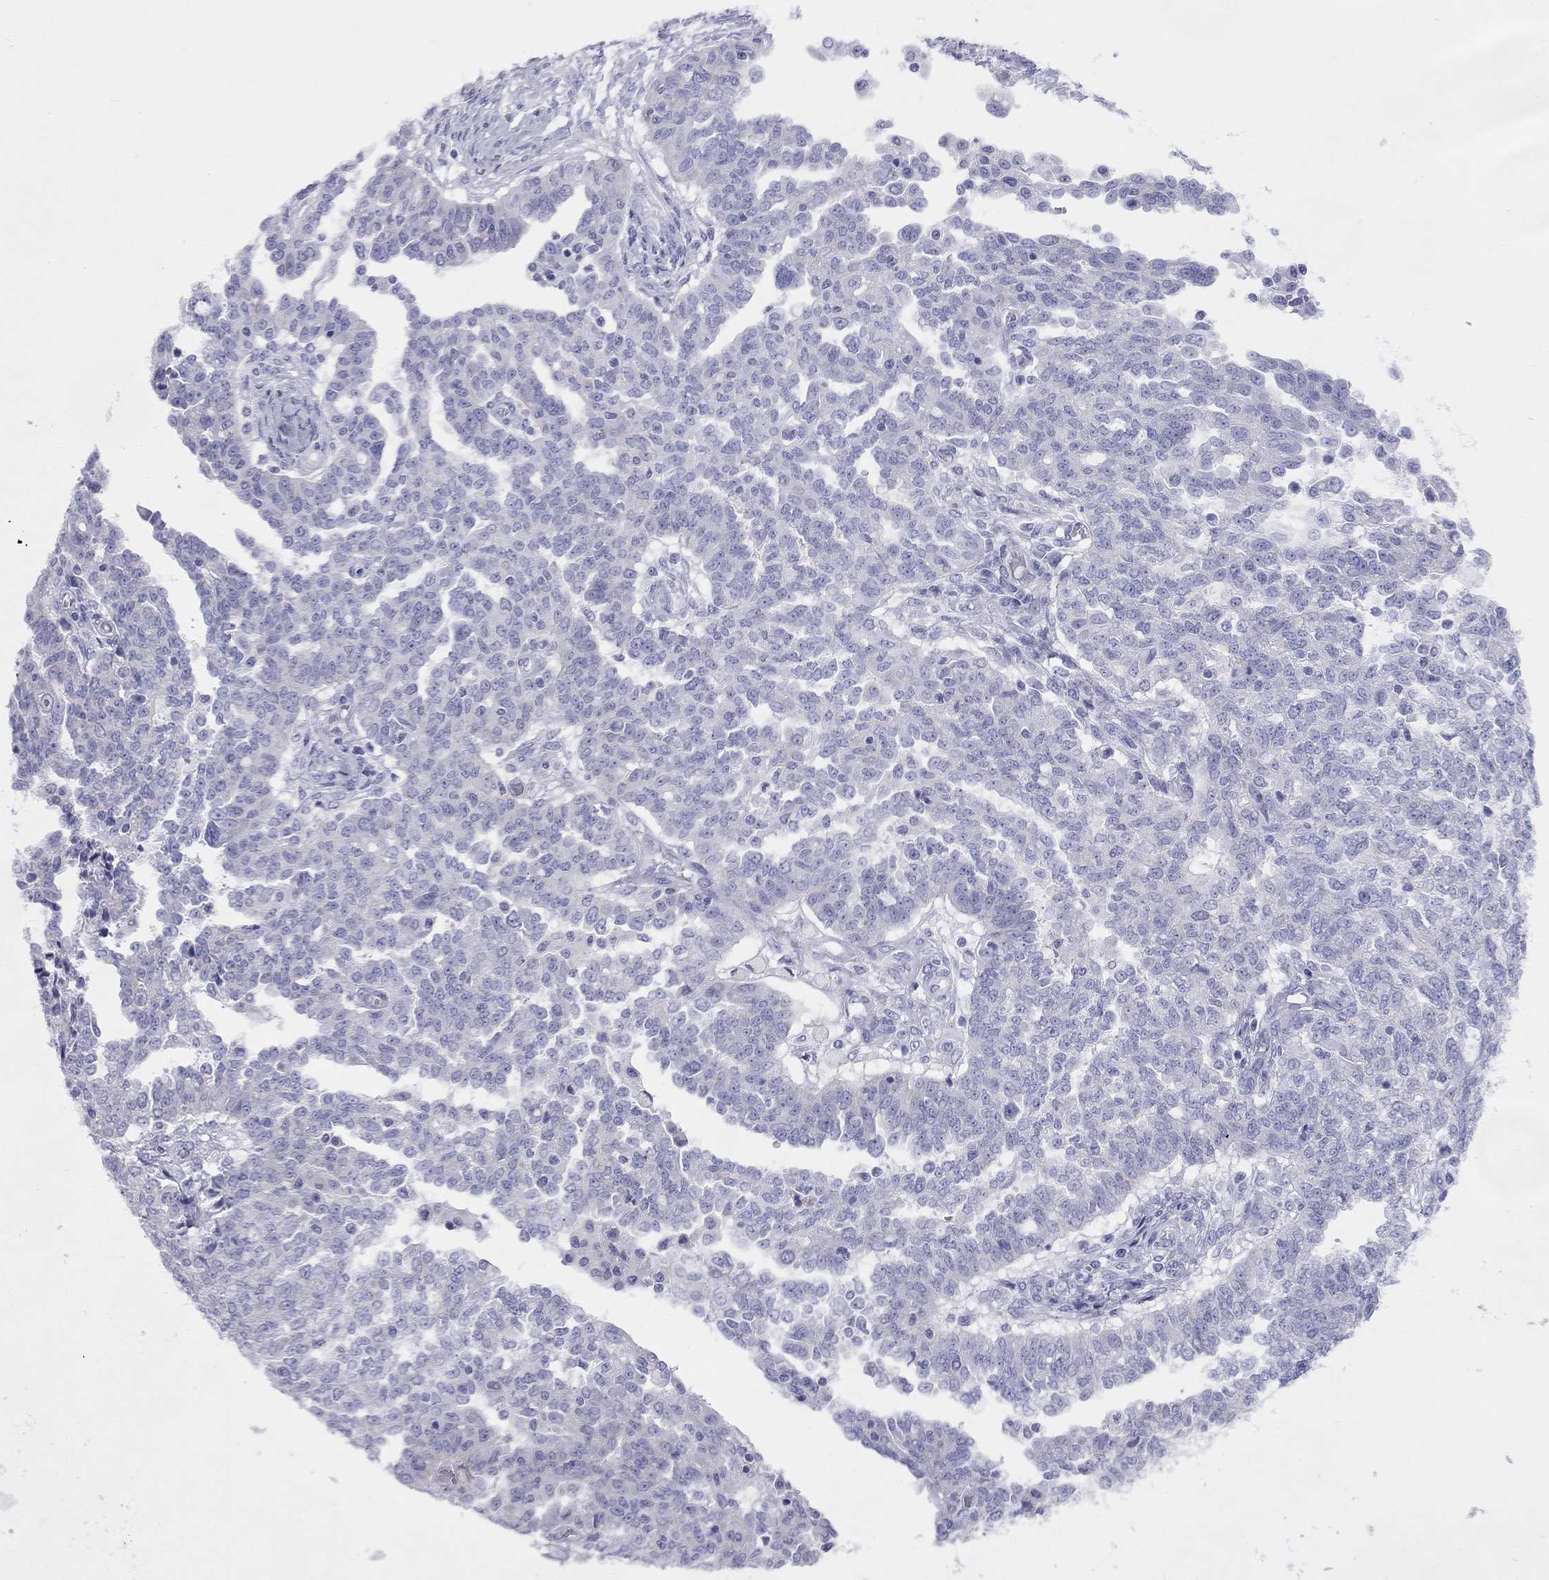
{"staining": {"intensity": "negative", "quantity": "none", "location": "none"}, "tissue": "ovarian cancer", "cell_type": "Tumor cells", "image_type": "cancer", "snomed": [{"axis": "morphology", "description": "Cystadenocarcinoma, serous, NOS"}, {"axis": "topography", "description": "Ovary"}], "caption": "Tumor cells are negative for protein expression in human ovarian cancer (serous cystadenocarcinoma).", "gene": "DPY19L2", "patient": {"sex": "female", "age": 67}}